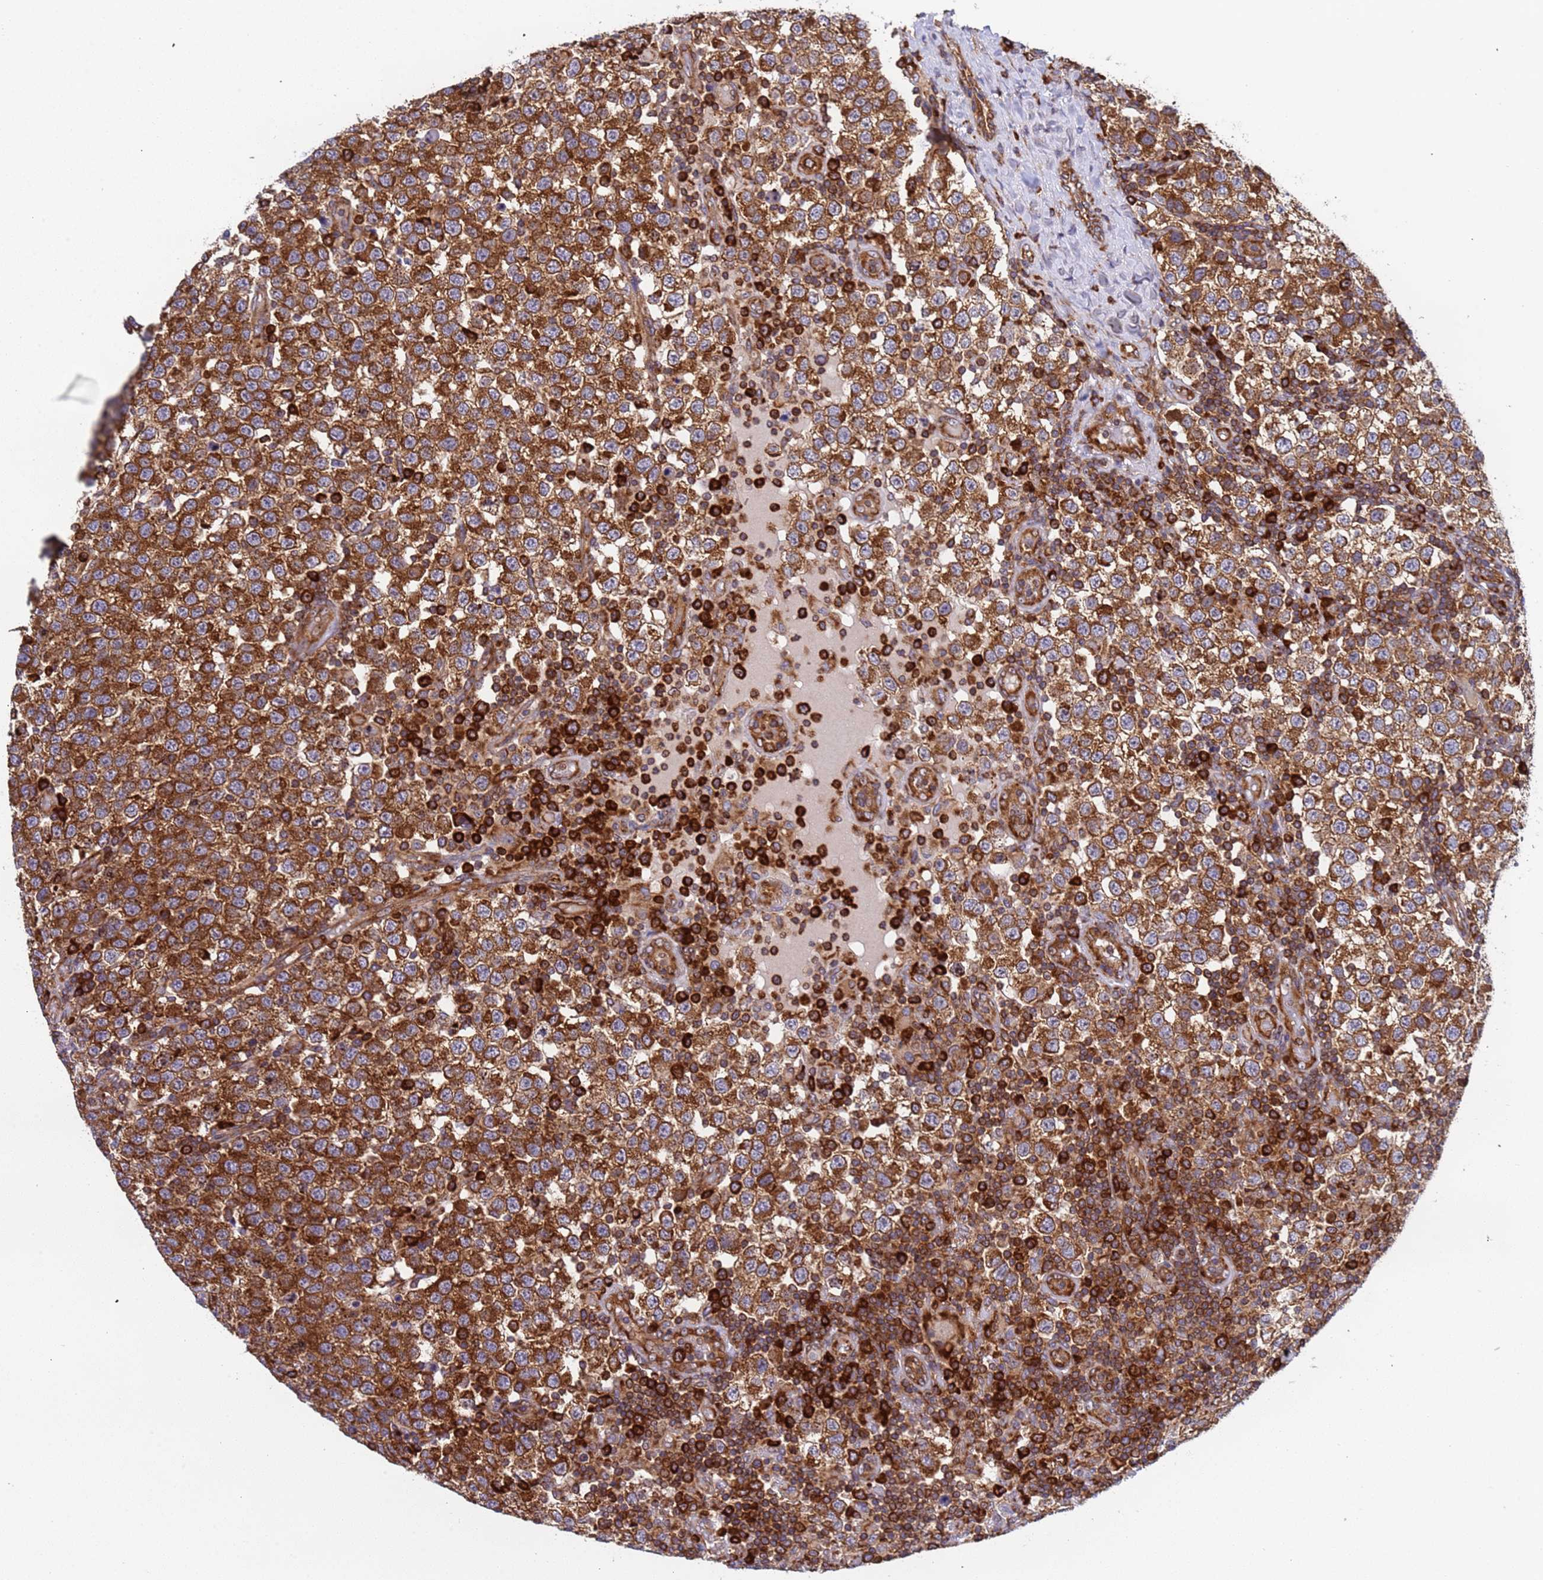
{"staining": {"intensity": "strong", "quantity": ">75%", "location": "cytoplasmic/membranous"}, "tissue": "testis cancer", "cell_type": "Tumor cells", "image_type": "cancer", "snomed": [{"axis": "morphology", "description": "Seminoma, NOS"}, {"axis": "topography", "description": "Testis"}], "caption": "Immunohistochemical staining of human testis cancer displays strong cytoplasmic/membranous protein positivity in about >75% of tumor cells.", "gene": "RPL36", "patient": {"sex": "male", "age": 34}}